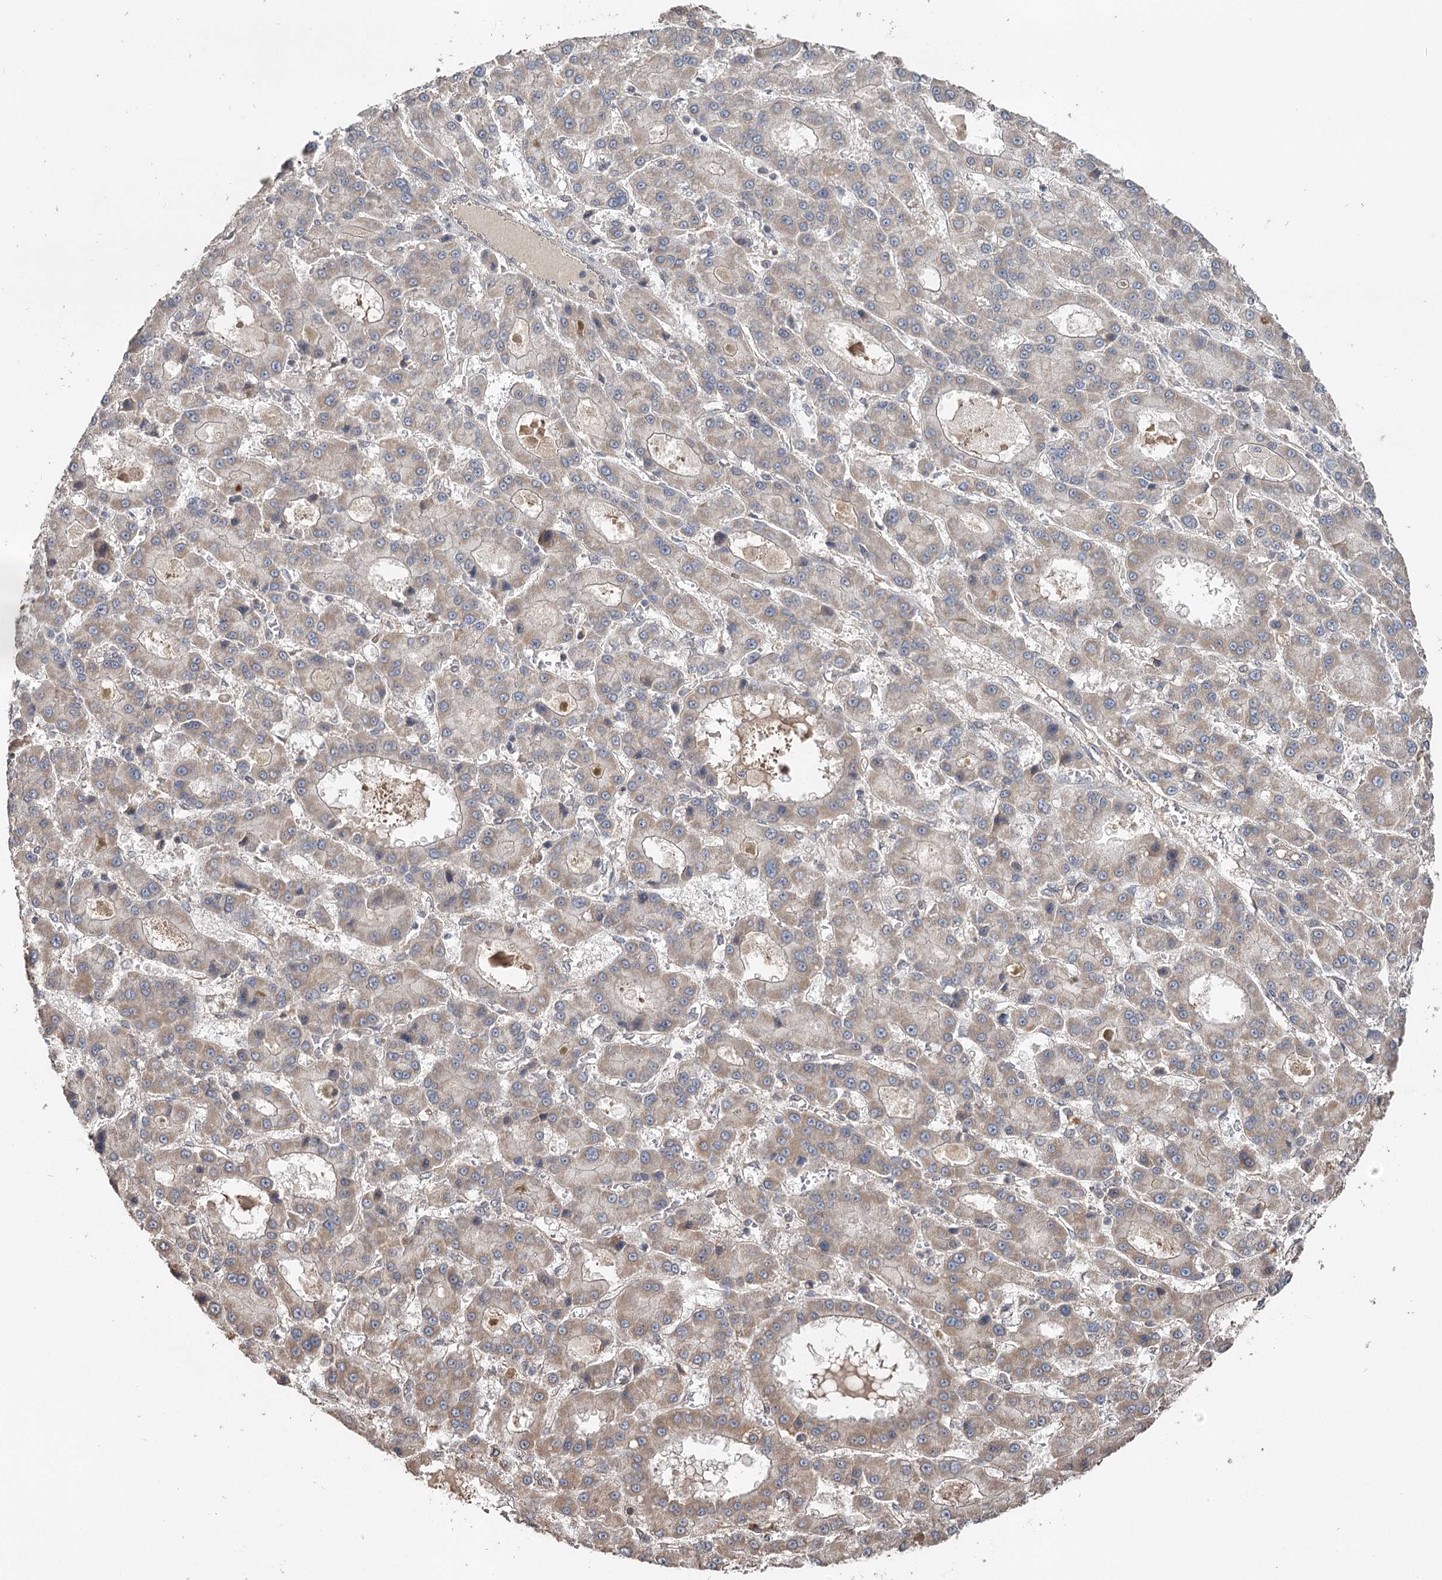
{"staining": {"intensity": "weak", "quantity": "25%-75%", "location": "cytoplasmic/membranous"}, "tissue": "liver cancer", "cell_type": "Tumor cells", "image_type": "cancer", "snomed": [{"axis": "morphology", "description": "Carcinoma, Hepatocellular, NOS"}, {"axis": "topography", "description": "Liver"}], "caption": "Liver cancer tissue exhibits weak cytoplasmic/membranous positivity in about 25%-75% of tumor cells The staining was performed using DAB to visualize the protein expression in brown, while the nuclei were stained in blue with hematoxylin (Magnification: 20x).", "gene": "NOPCHAP1", "patient": {"sex": "male", "age": 70}}